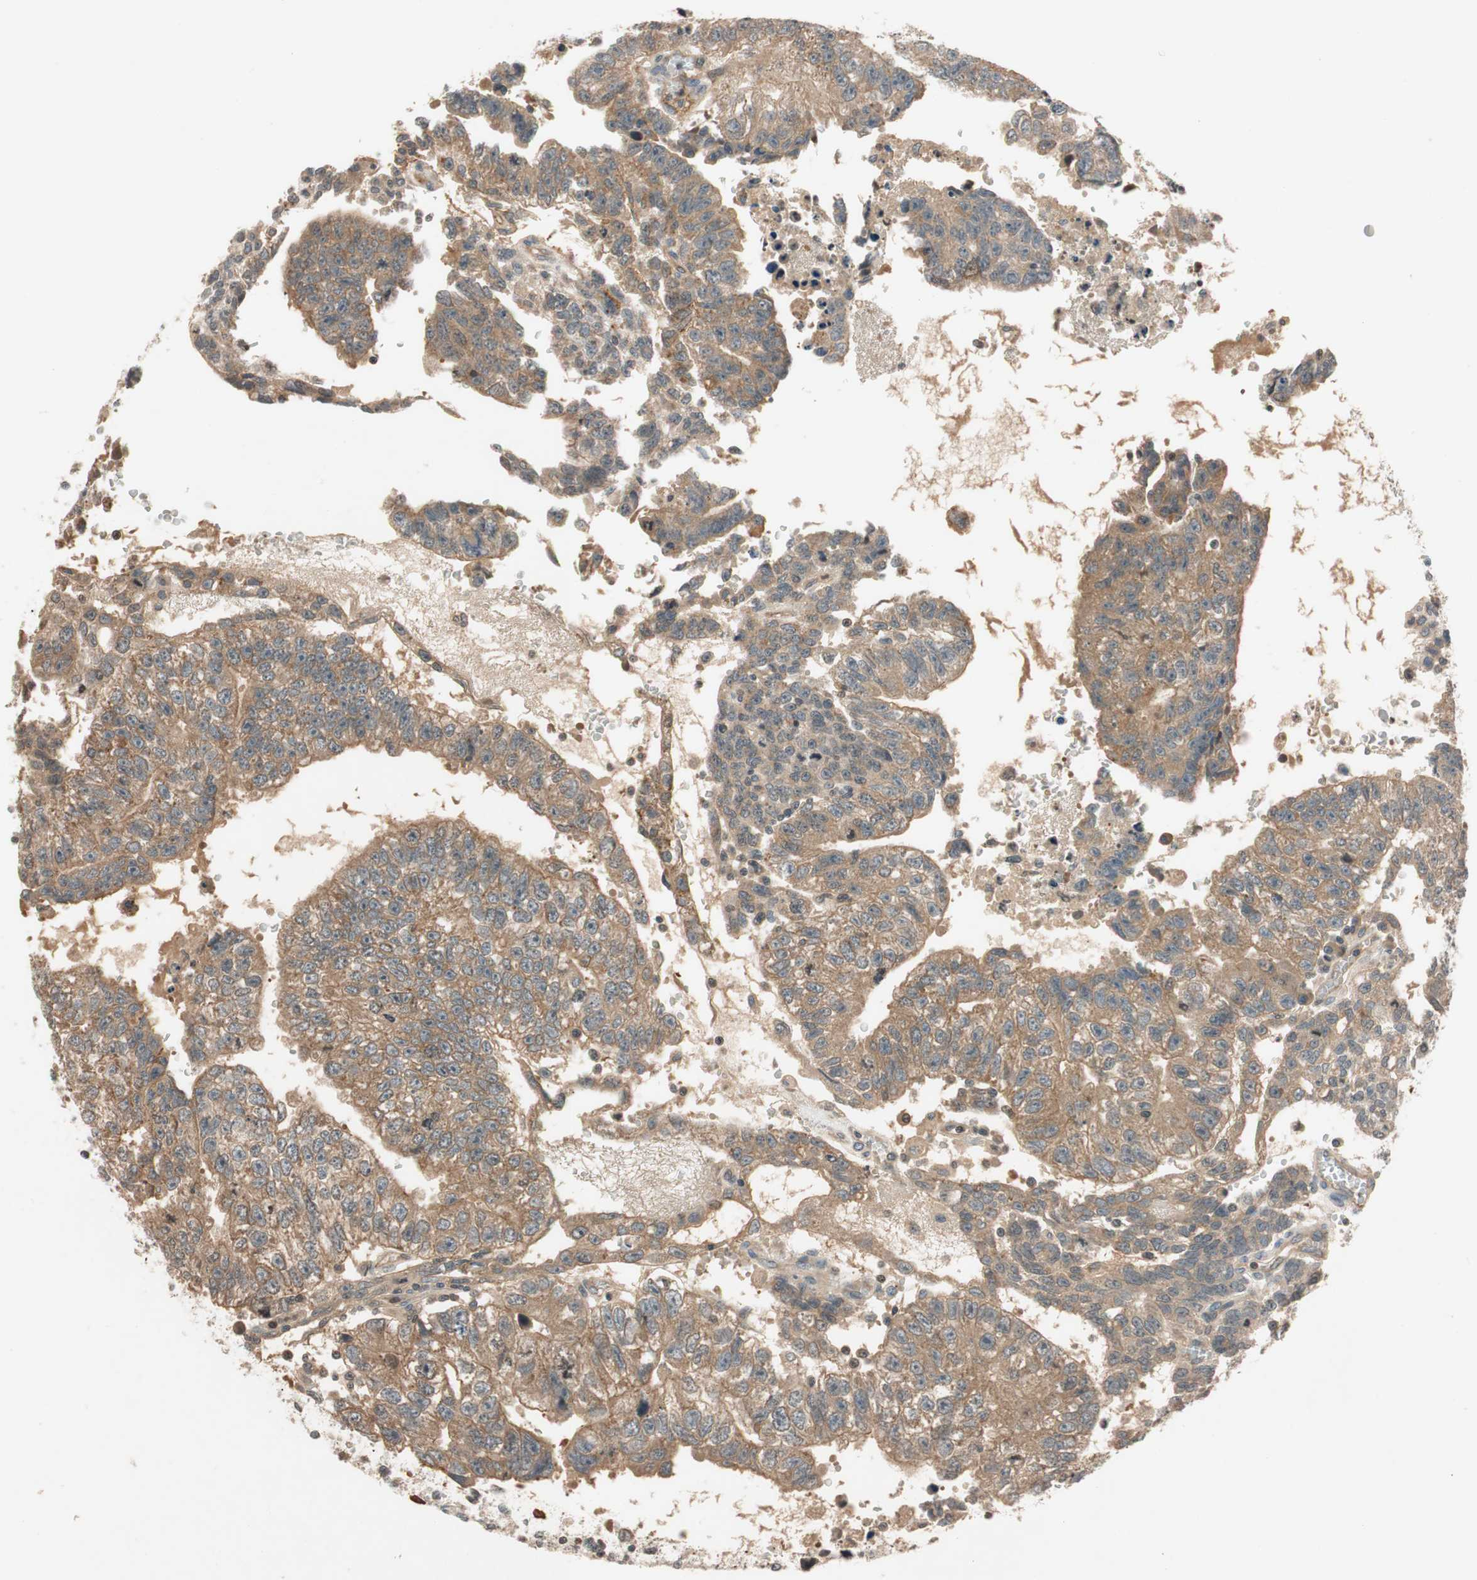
{"staining": {"intensity": "moderate", "quantity": ">75%", "location": "cytoplasmic/membranous"}, "tissue": "testis cancer", "cell_type": "Tumor cells", "image_type": "cancer", "snomed": [{"axis": "morphology", "description": "Seminoma, NOS"}, {"axis": "morphology", "description": "Carcinoma, Embryonal, NOS"}, {"axis": "topography", "description": "Testis"}], "caption": "Tumor cells display moderate cytoplasmic/membranous staining in about >75% of cells in embryonal carcinoma (testis). (IHC, brightfield microscopy, high magnification).", "gene": "GCLM", "patient": {"sex": "male", "age": 52}}